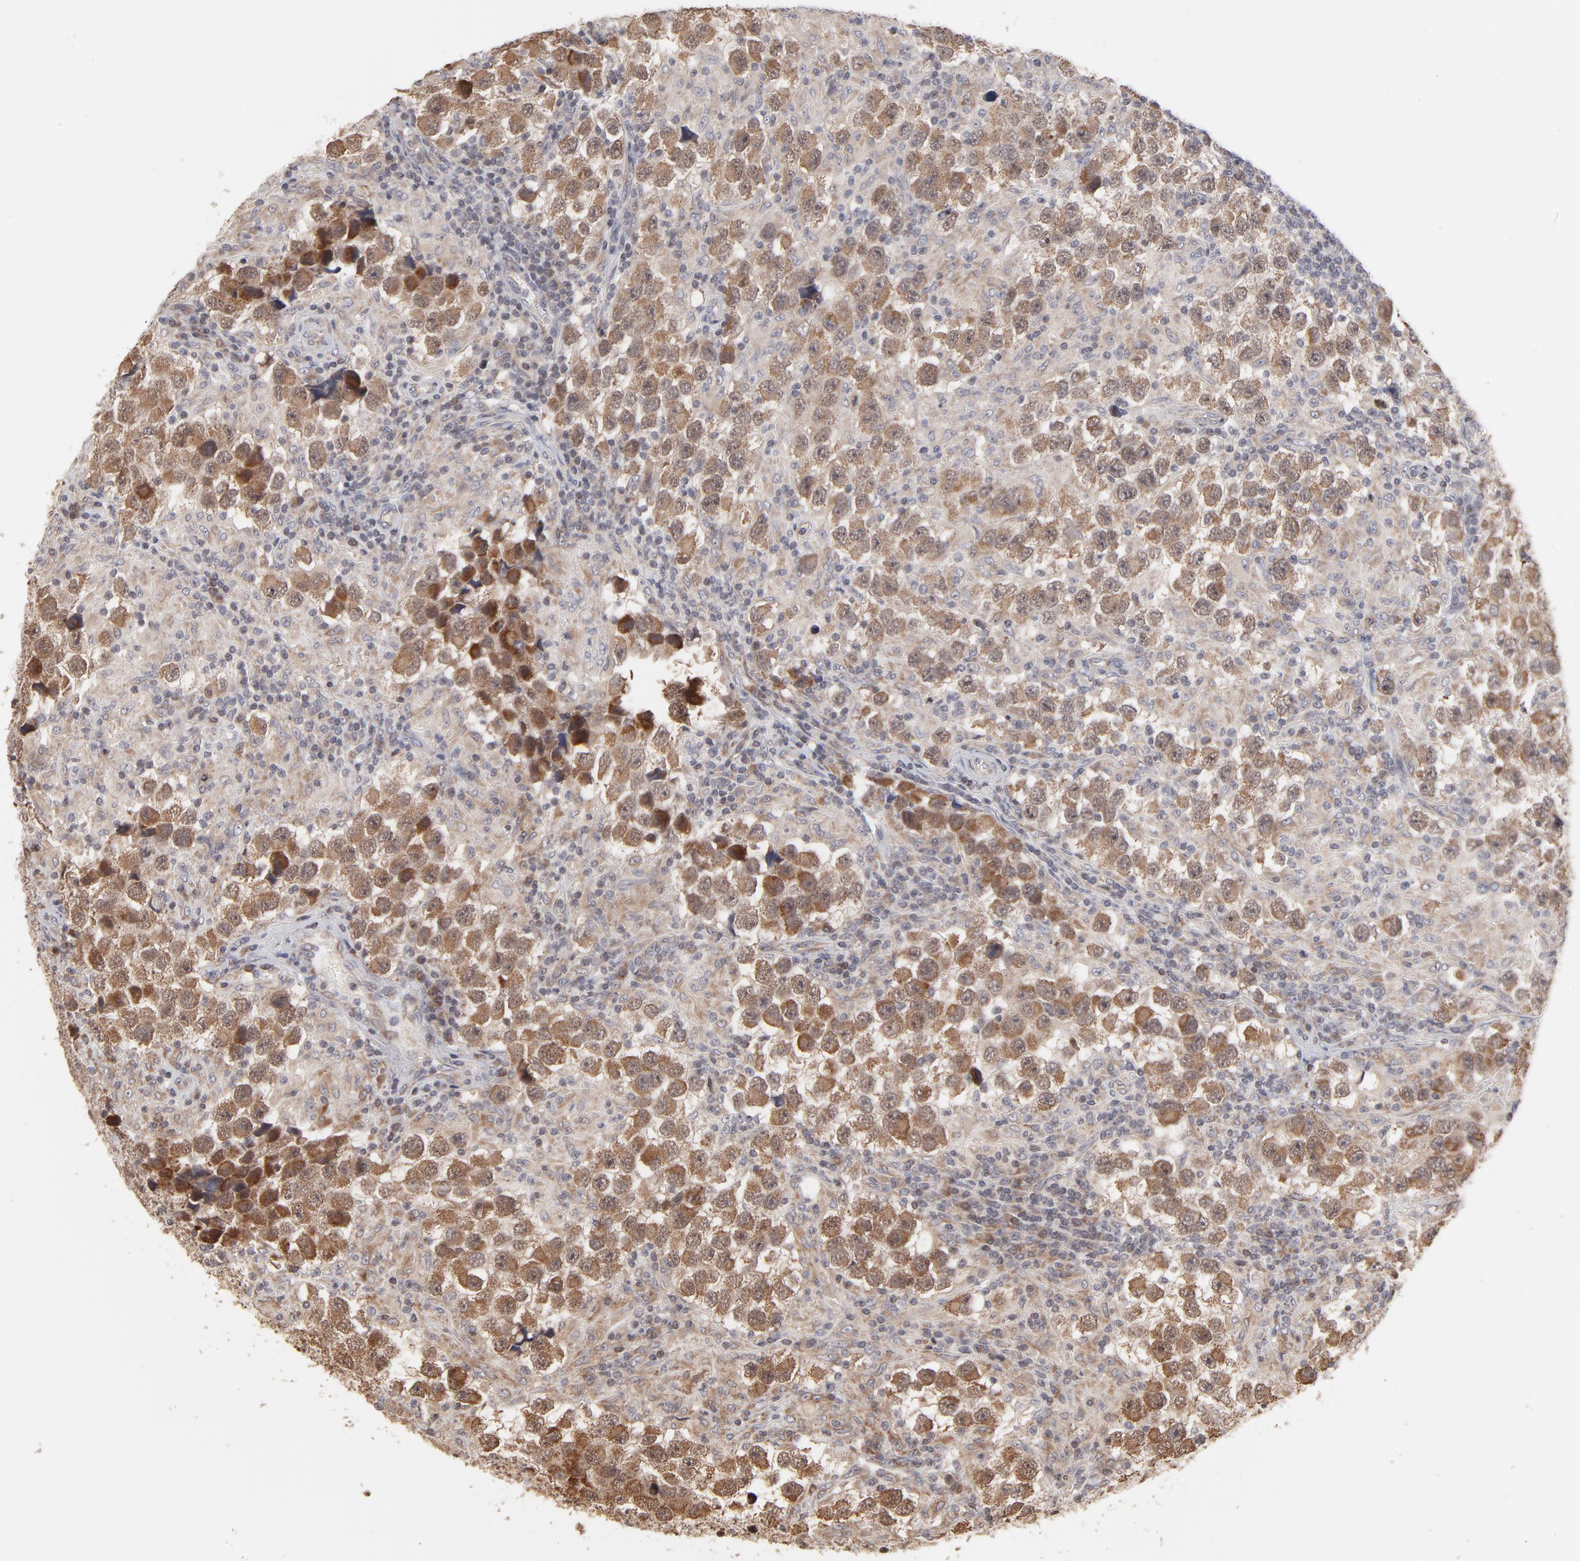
{"staining": {"intensity": "moderate", "quantity": ">75%", "location": "cytoplasmic/membranous,nuclear"}, "tissue": "testis cancer", "cell_type": "Tumor cells", "image_type": "cancer", "snomed": [{"axis": "morphology", "description": "Carcinoma, Embryonal, NOS"}, {"axis": "topography", "description": "Testis"}], "caption": "Embryonal carcinoma (testis) was stained to show a protein in brown. There is medium levels of moderate cytoplasmic/membranous and nuclear positivity in about >75% of tumor cells. (Stains: DAB (3,3'-diaminobenzidine) in brown, nuclei in blue, Microscopy: brightfield microscopy at high magnification).", "gene": "ARIH1", "patient": {"sex": "male", "age": 21}}